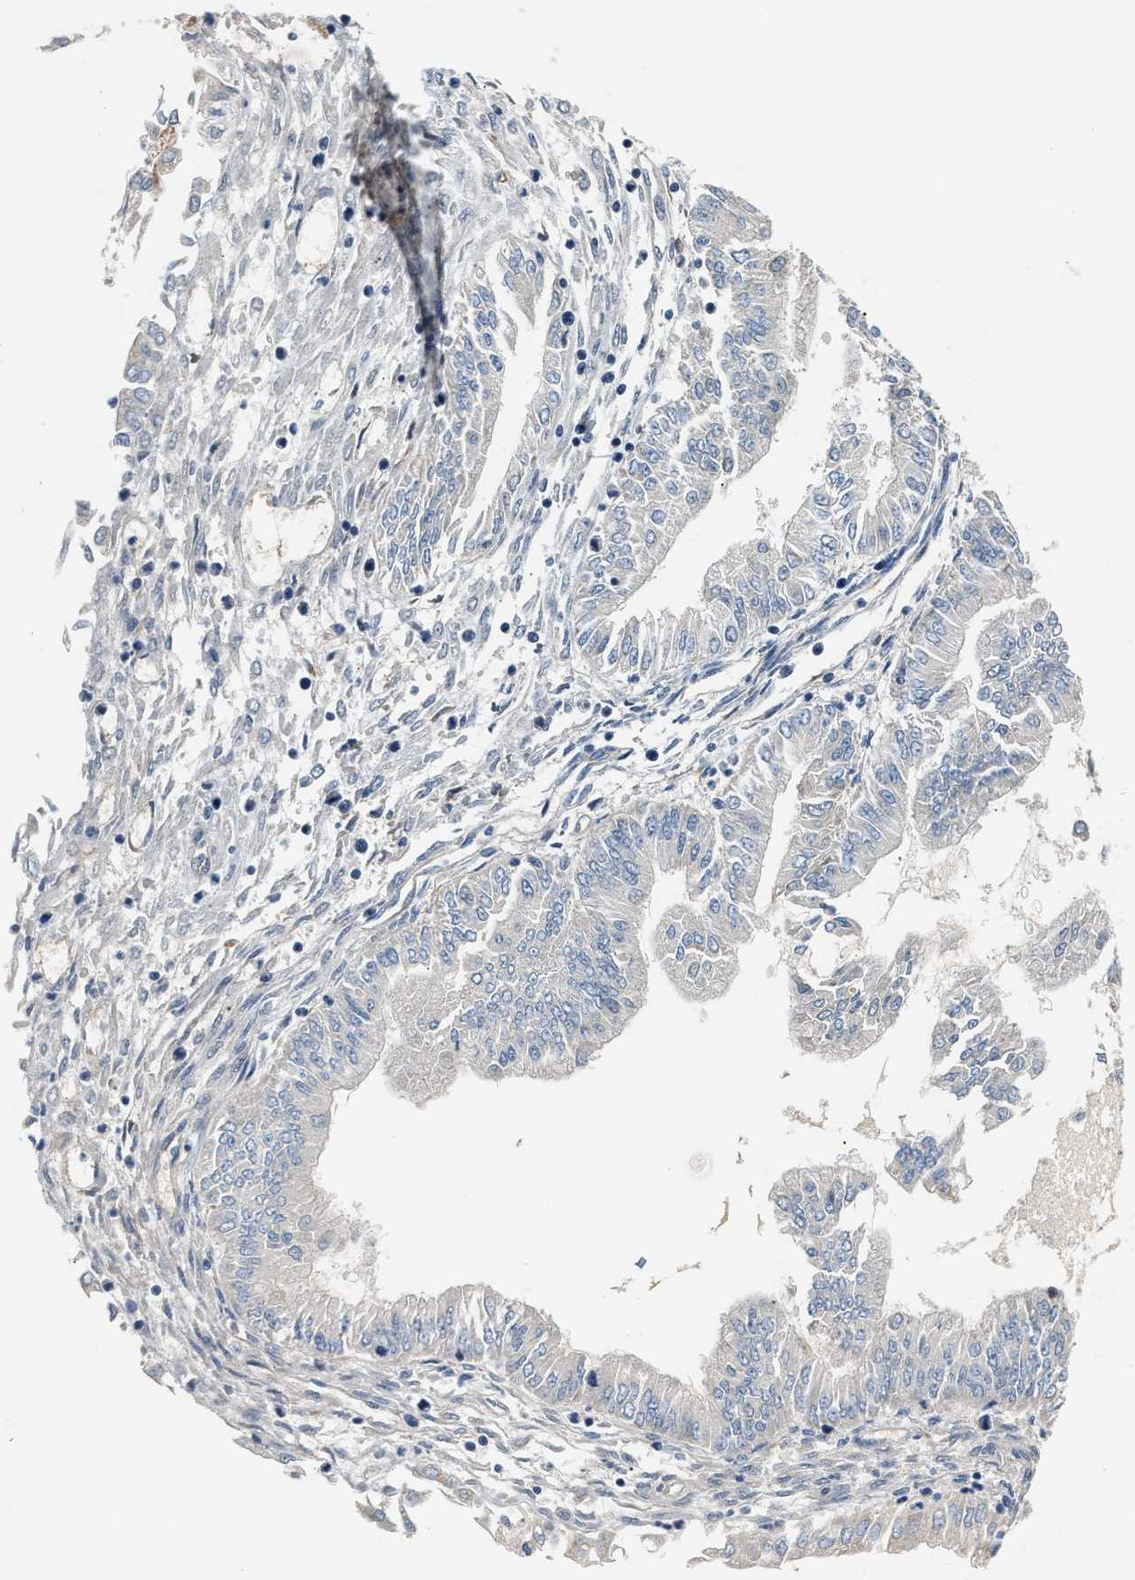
{"staining": {"intensity": "weak", "quantity": "<25%", "location": "cytoplasmic/membranous"}, "tissue": "endometrial cancer", "cell_type": "Tumor cells", "image_type": "cancer", "snomed": [{"axis": "morphology", "description": "Adenocarcinoma, NOS"}, {"axis": "topography", "description": "Endometrium"}], "caption": "The IHC histopathology image has no significant positivity in tumor cells of endometrial cancer tissue. The staining is performed using DAB (3,3'-diaminobenzidine) brown chromogen with nuclei counter-stained in using hematoxylin.", "gene": "TNIP2", "patient": {"sex": "female", "age": 53}}